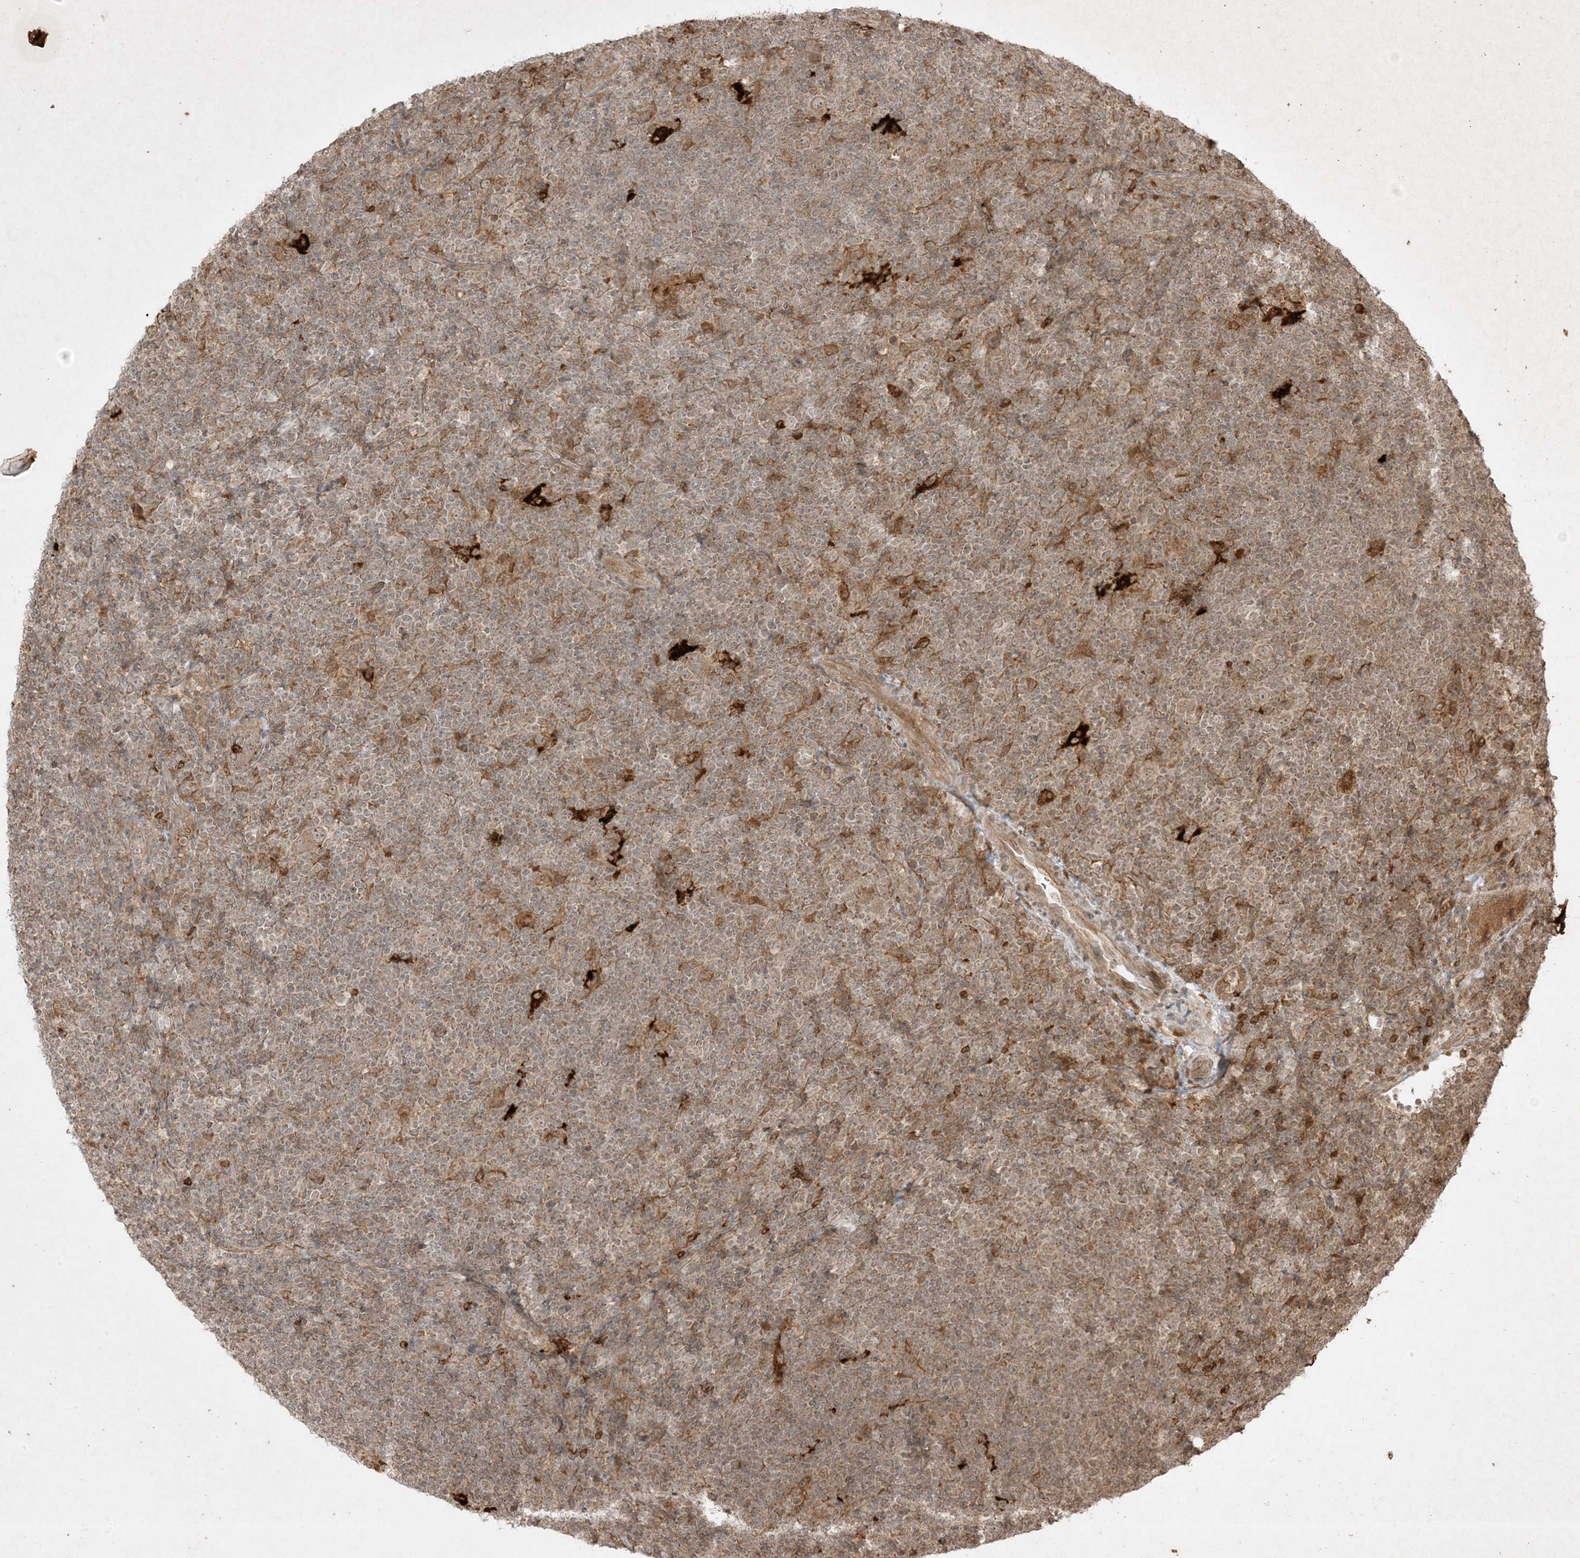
{"staining": {"intensity": "weak", "quantity": "25%-75%", "location": "cytoplasmic/membranous"}, "tissue": "lymphoma", "cell_type": "Tumor cells", "image_type": "cancer", "snomed": [{"axis": "morphology", "description": "Hodgkin's disease, NOS"}, {"axis": "topography", "description": "Lymph node"}], "caption": "Protein expression analysis of human lymphoma reveals weak cytoplasmic/membranous positivity in approximately 25%-75% of tumor cells.", "gene": "PTK6", "patient": {"sex": "female", "age": 57}}